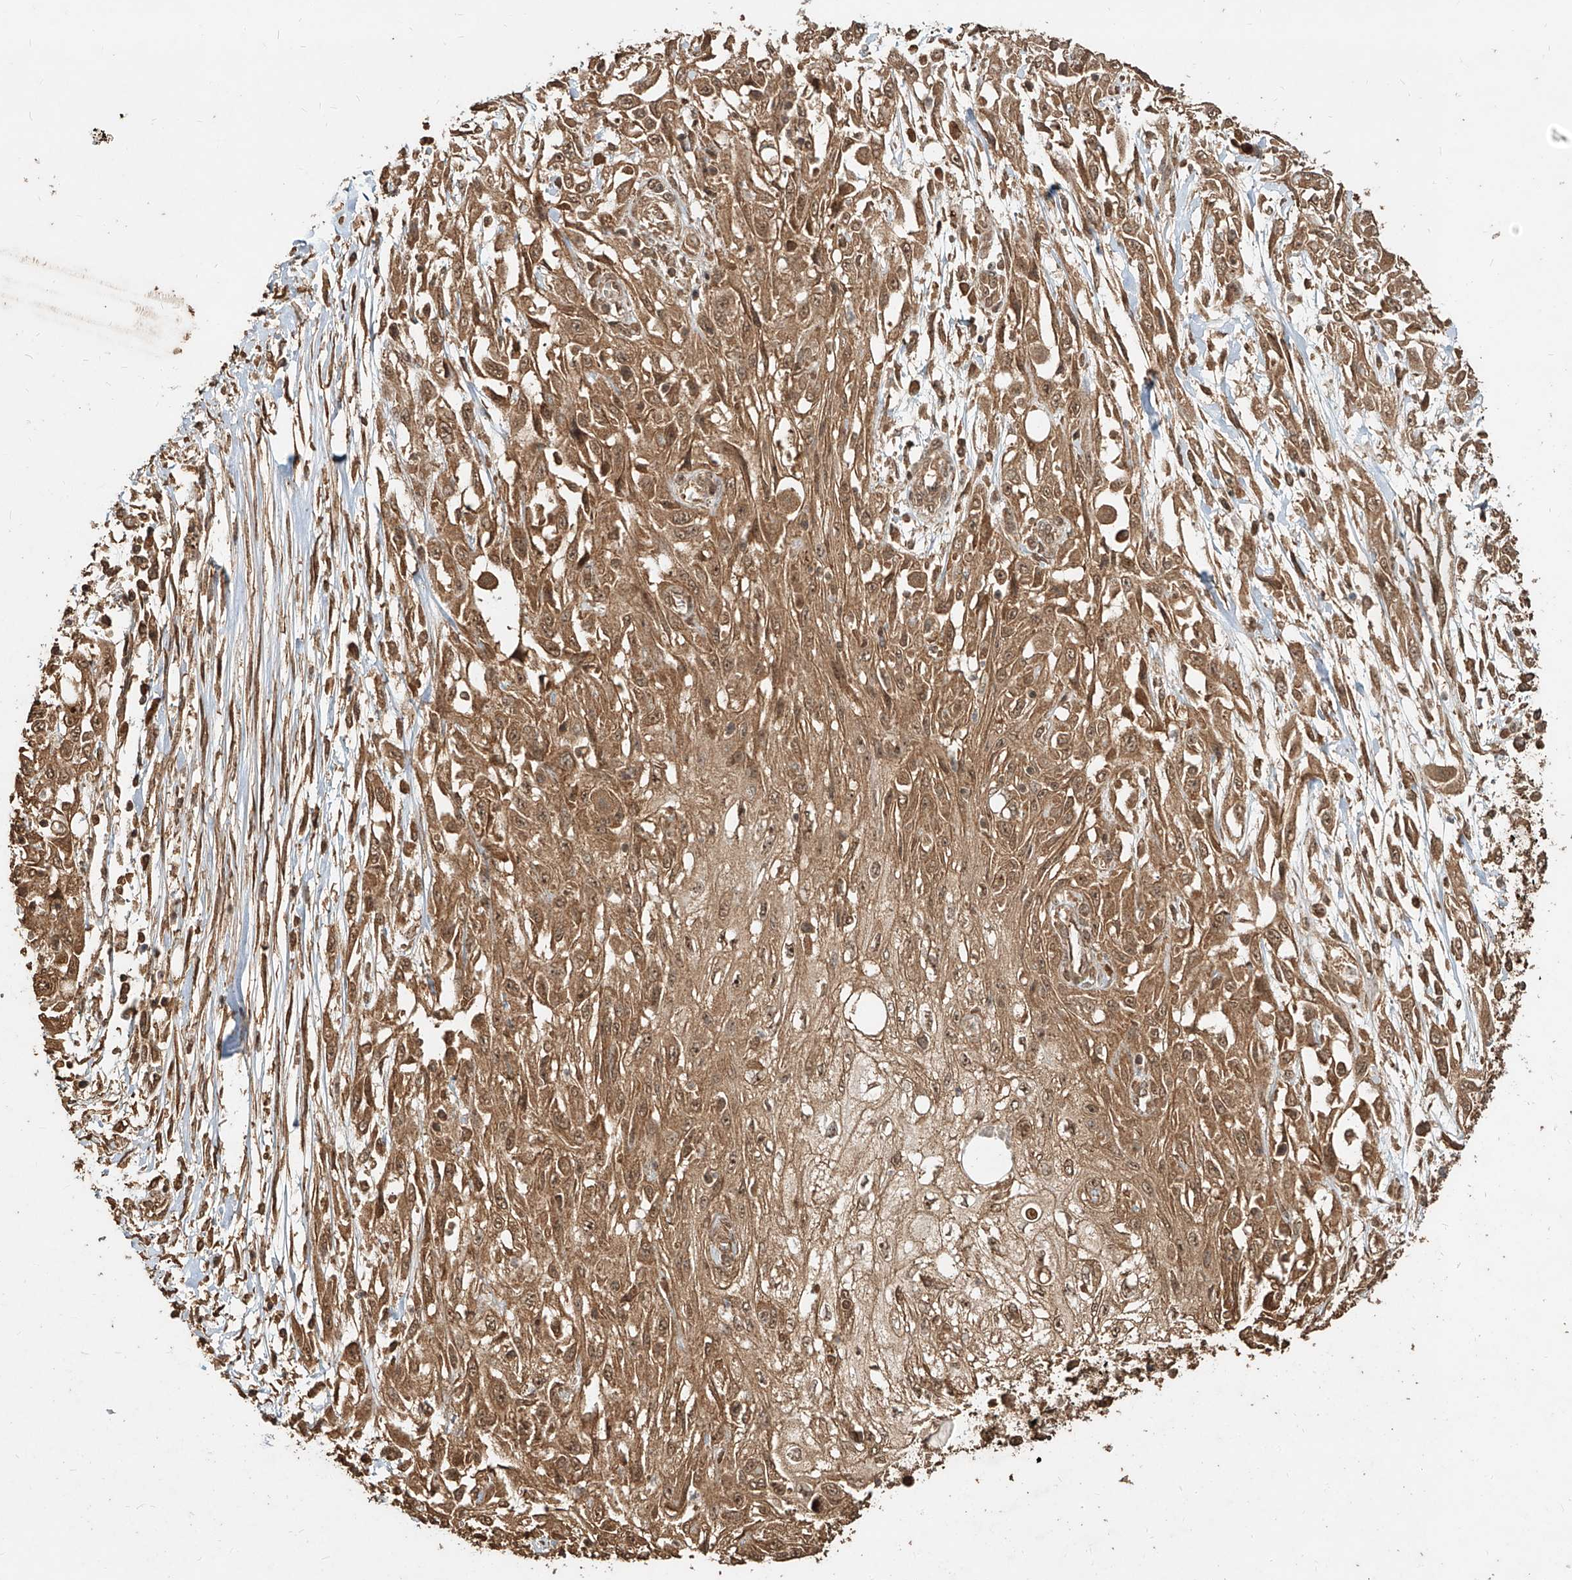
{"staining": {"intensity": "moderate", "quantity": ">75%", "location": "cytoplasmic/membranous,nuclear"}, "tissue": "skin cancer", "cell_type": "Tumor cells", "image_type": "cancer", "snomed": [{"axis": "morphology", "description": "Squamous cell carcinoma, NOS"}, {"axis": "morphology", "description": "Squamous cell carcinoma, metastatic, NOS"}, {"axis": "topography", "description": "Skin"}, {"axis": "topography", "description": "Lymph node"}], "caption": "Squamous cell carcinoma (skin) stained with a protein marker exhibits moderate staining in tumor cells.", "gene": "ZNF660", "patient": {"sex": "male", "age": 75}}